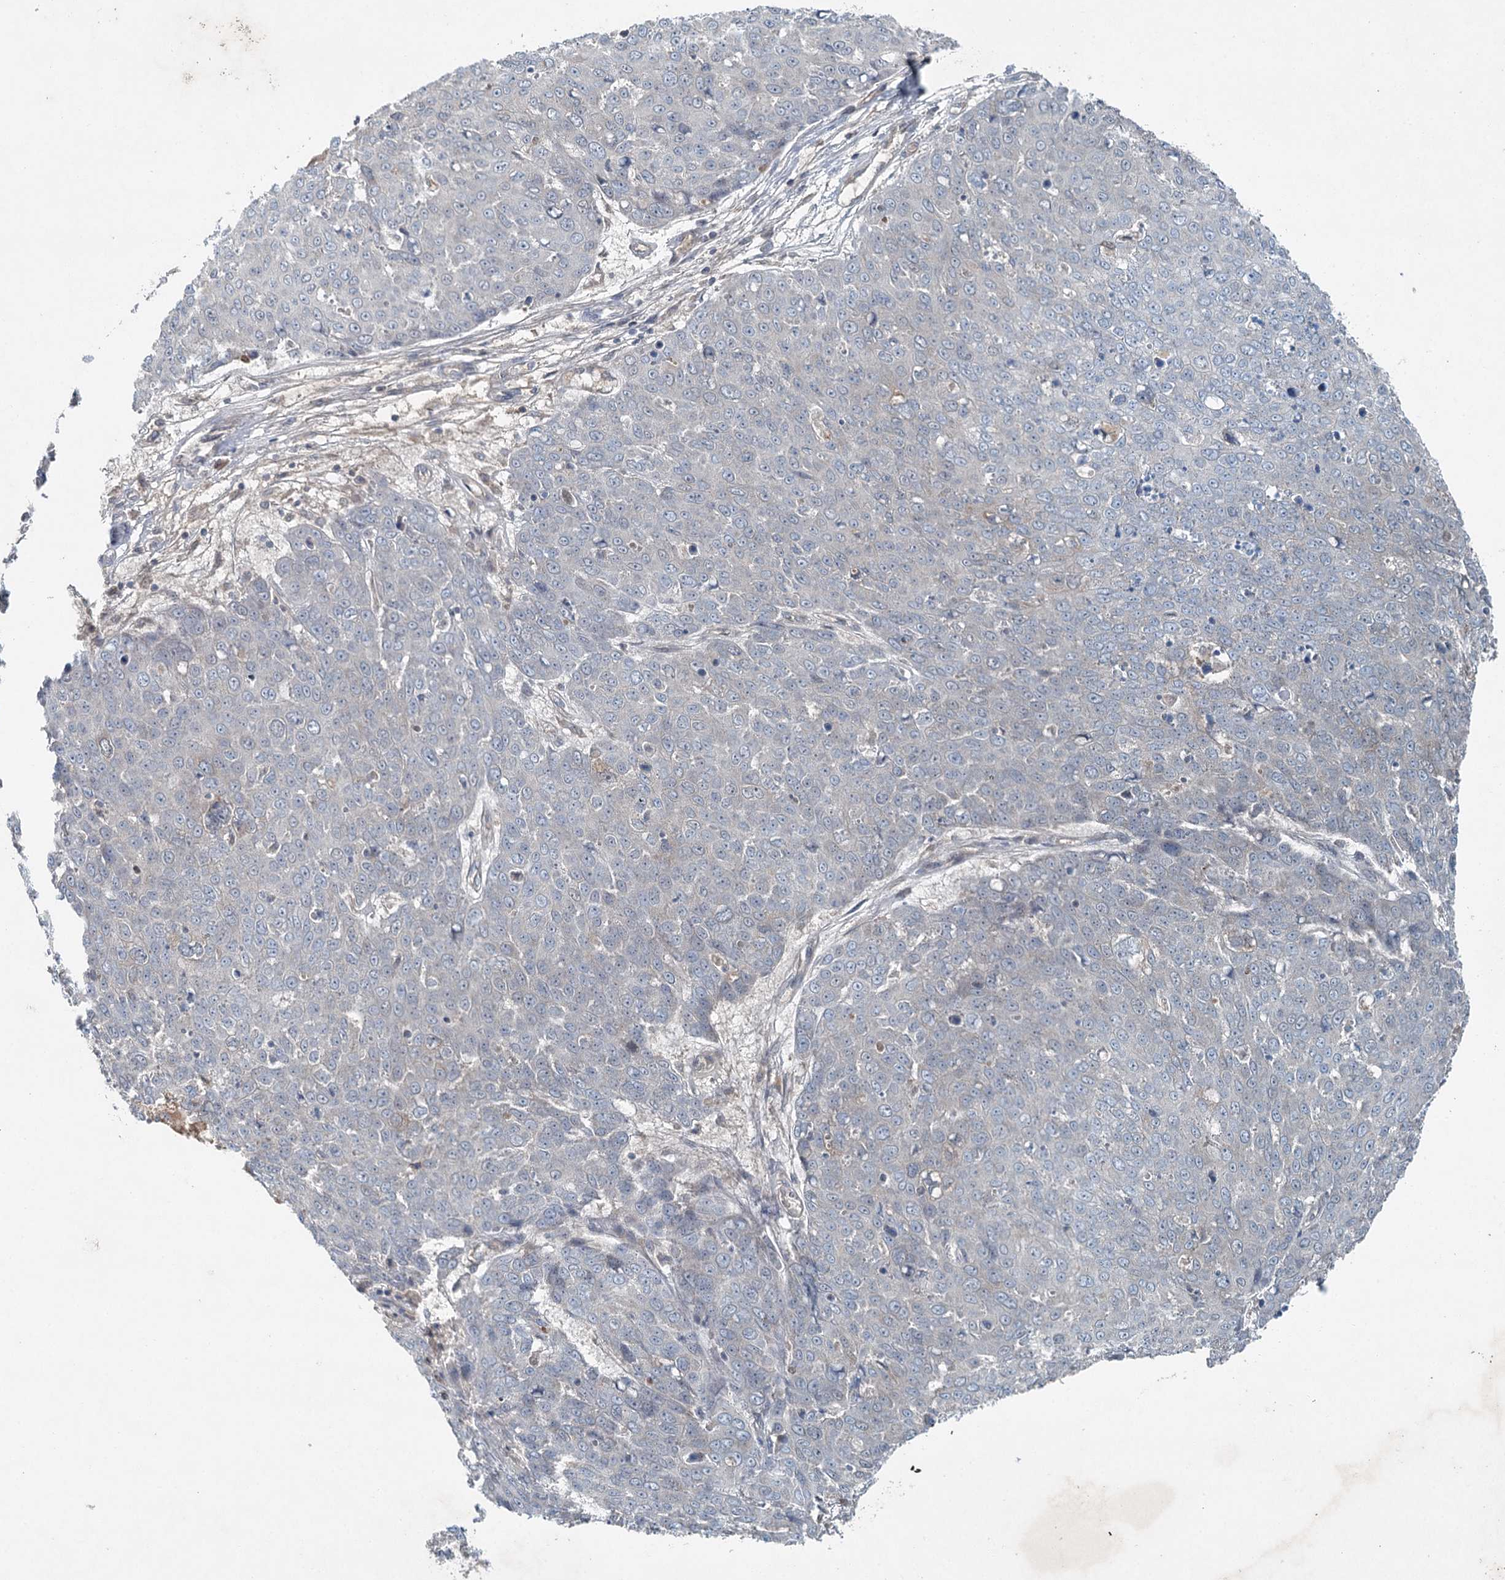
{"staining": {"intensity": "negative", "quantity": "none", "location": "none"}, "tissue": "skin cancer", "cell_type": "Tumor cells", "image_type": "cancer", "snomed": [{"axis": "morphology", "description": "Squamous cell carcinoma, NOS"}, {"axis": "topography", "description": "Skin"}], "caption": "Tumor cells show no significant expression in skin cancer.", "gene": "CHCHD5", "patient": {"sex": "male", "age": 71}}